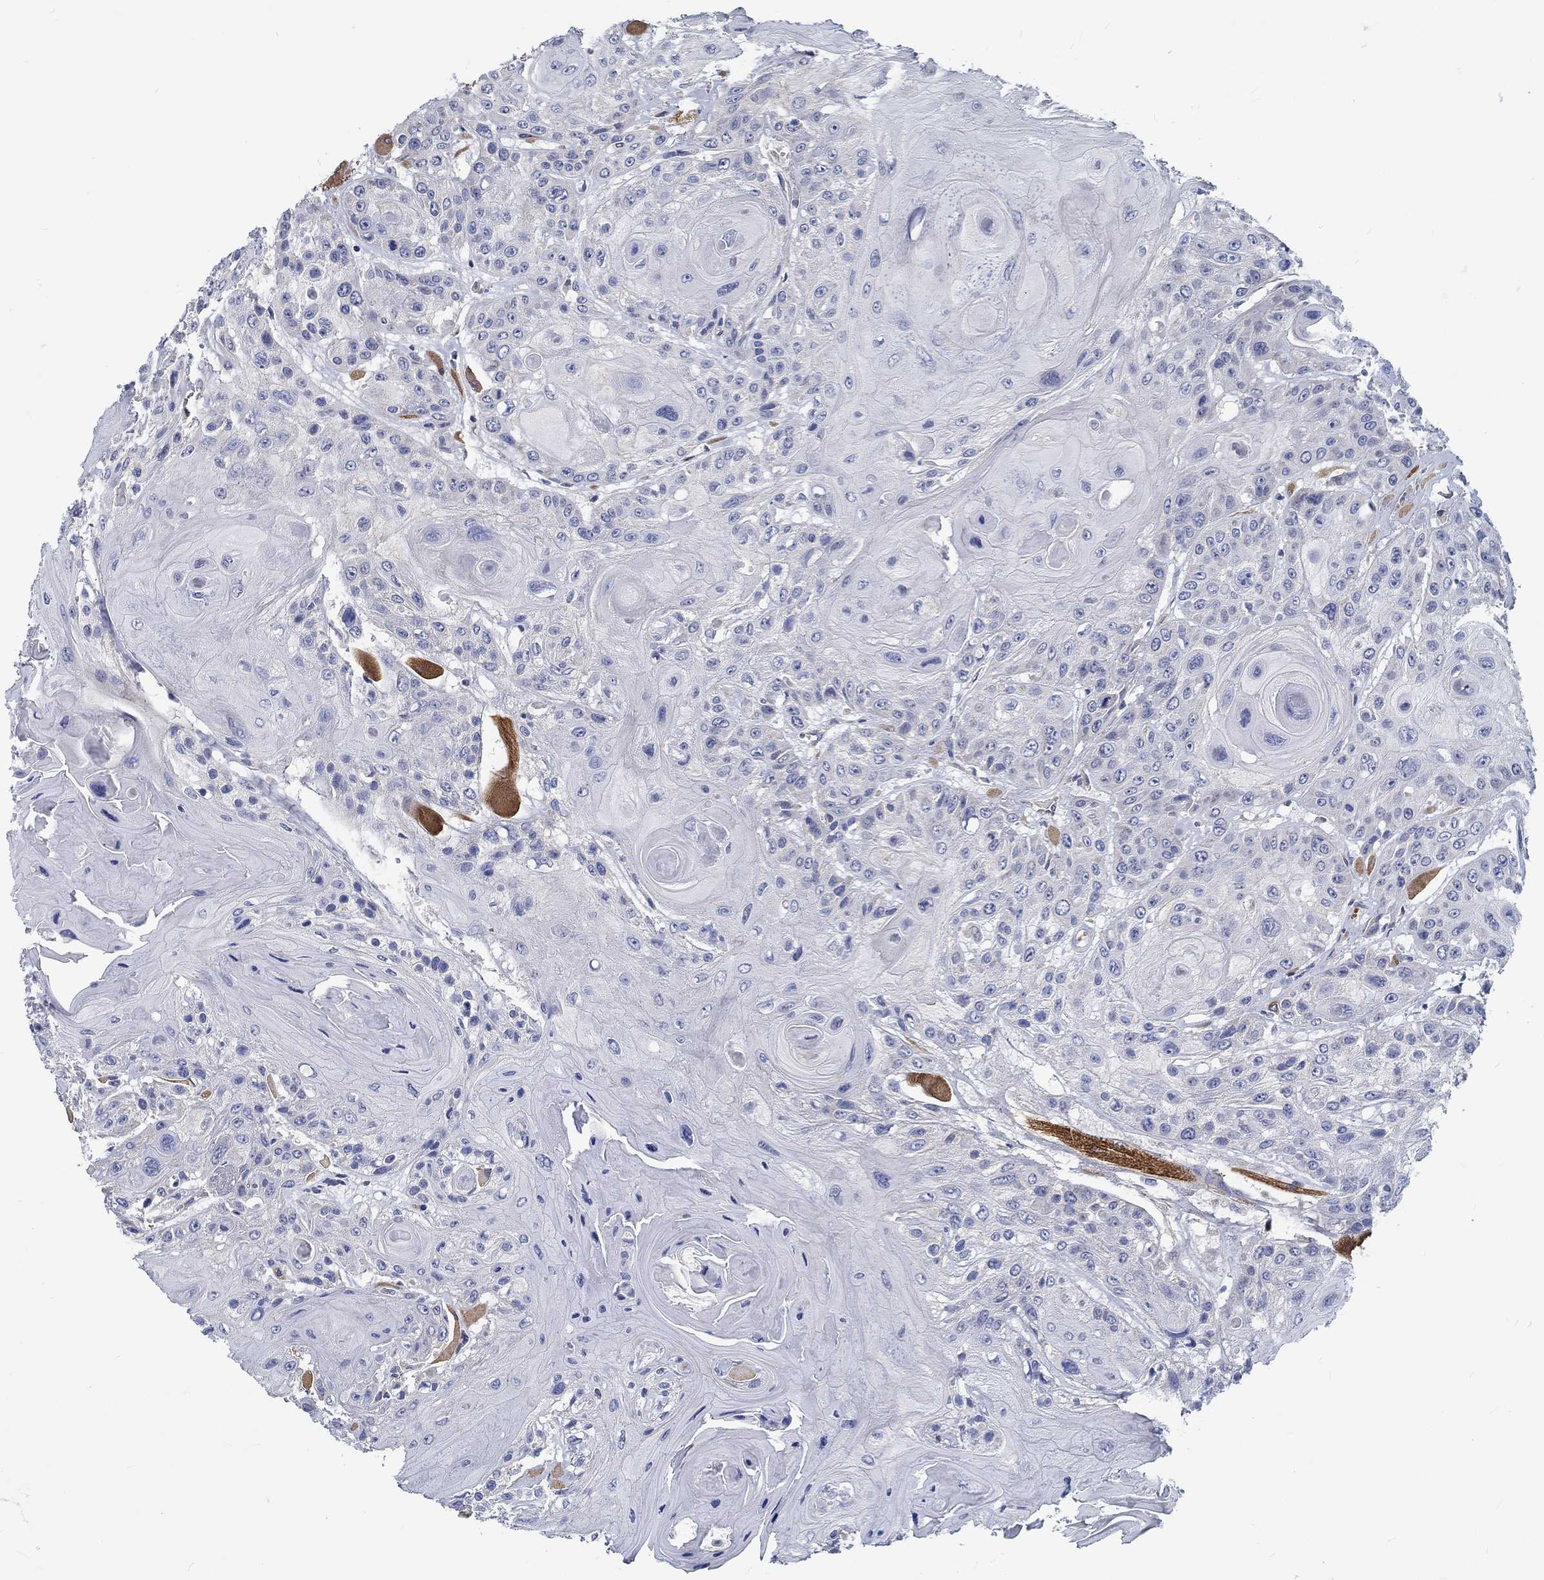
{"staining": {"intensity": "negative", "quantity": "none", "location": "none"}, "tissue": "head and neck cancer", "cell_type": "Tumor cells", "image_type": "cancer", "snomed": [{"axis": "morphology", "description": "Squamous cell carcinoma, NOS"}, {"axis": "topography", "description": "Head-Neck"}], "caption": "A histopathology image of head and neck cancer stained for a protein demonstrates no brown staining in tumor cells.", "gene": "MYBPC1", "patient": {"sex": "female", "age": 59}}